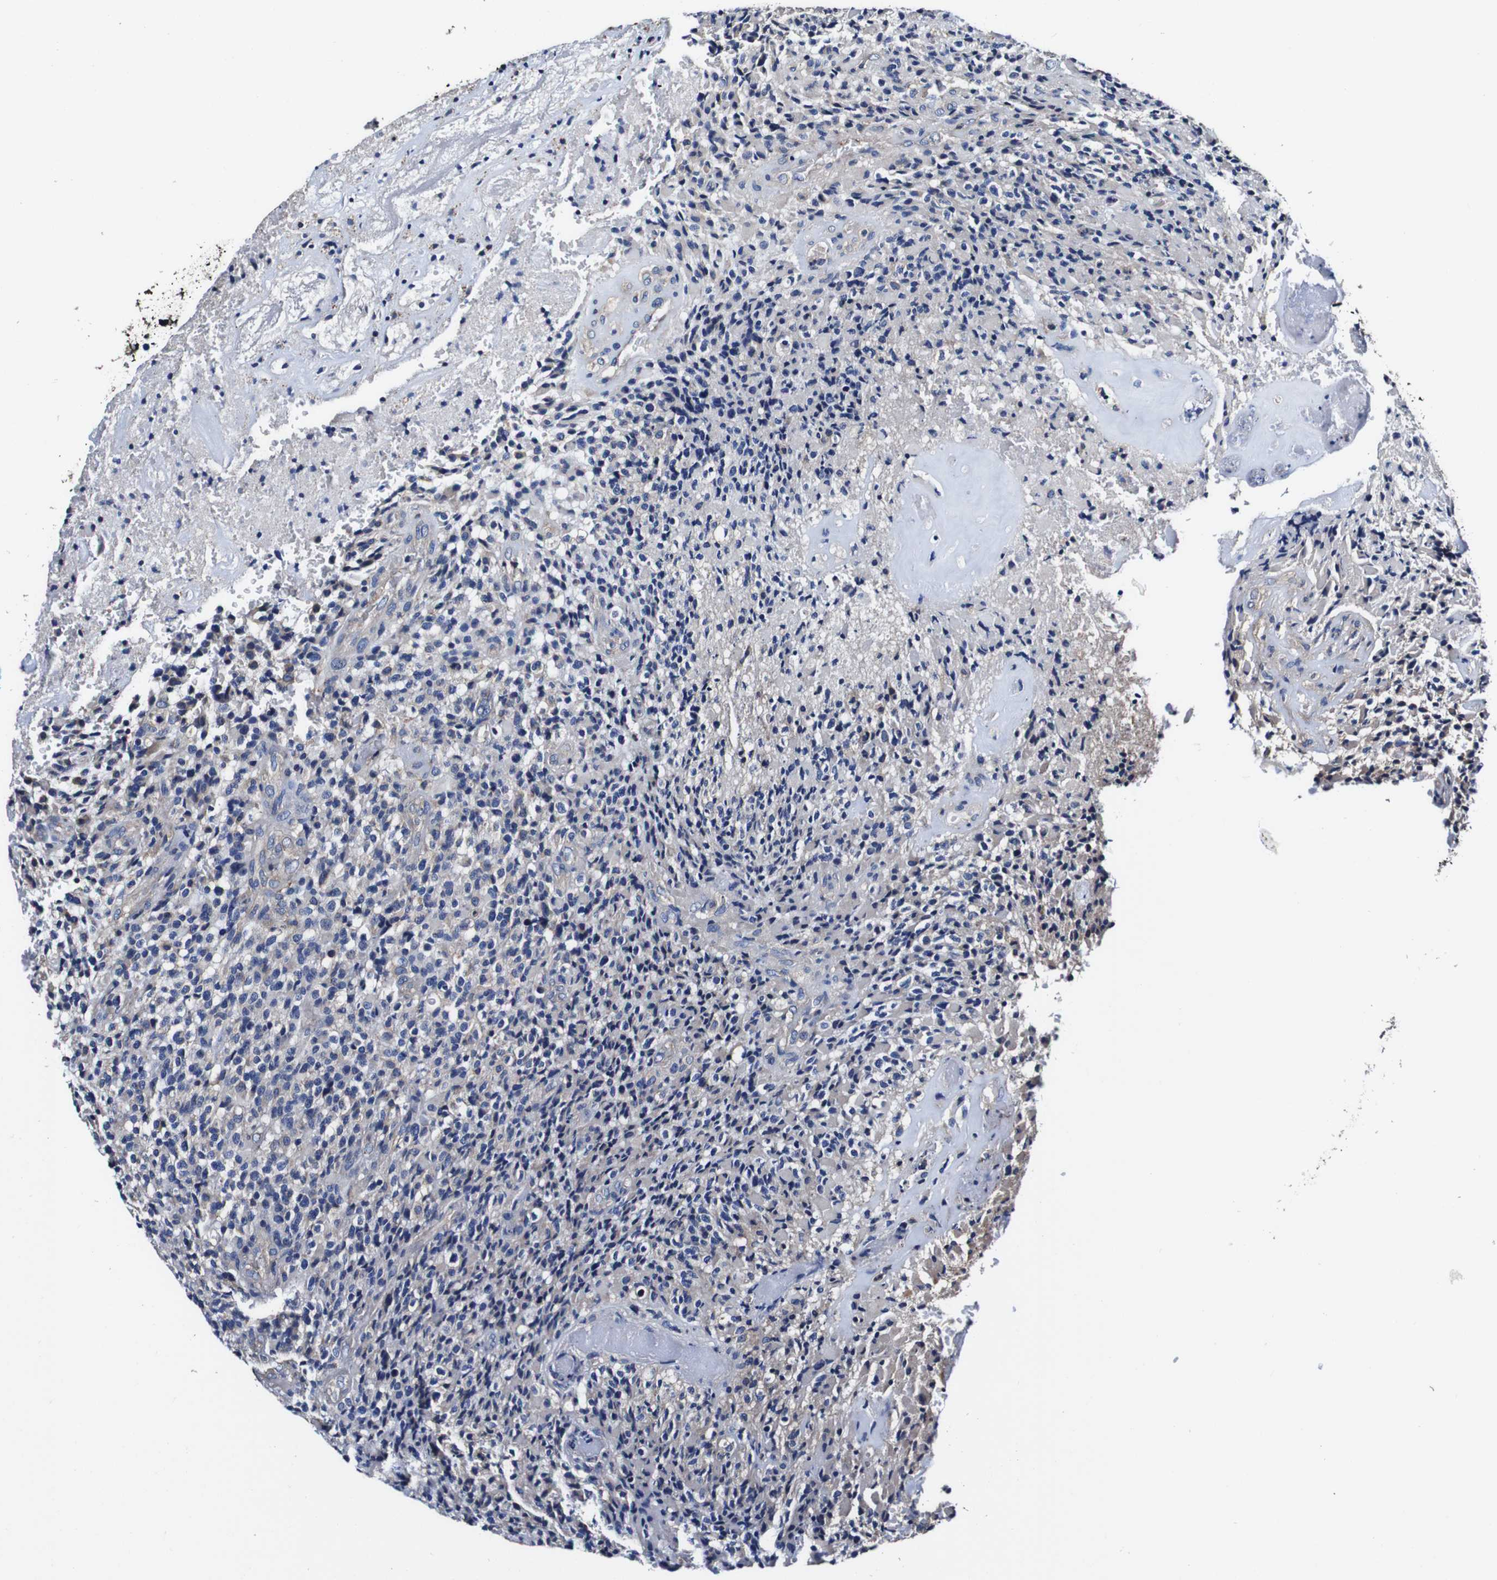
{"staining": {"intensity": "negative", "quantity": "none", "location": "none"}, "tissue": "glioma", "cell_type": "Tumor cells", "image_type": "cancer", "snomed": [{"axis": "morphology", "description": "Glioma, malignant, High grade"}, {"axis": "topography", "description": "Brain"}], "caption": "Immunohistochemical staining of high-grade glioma (malignant) demonstrates no significant staining in tumor cells.", "gene": "PDCD6IP", "patient": {"sex": "male", "age": 71}}